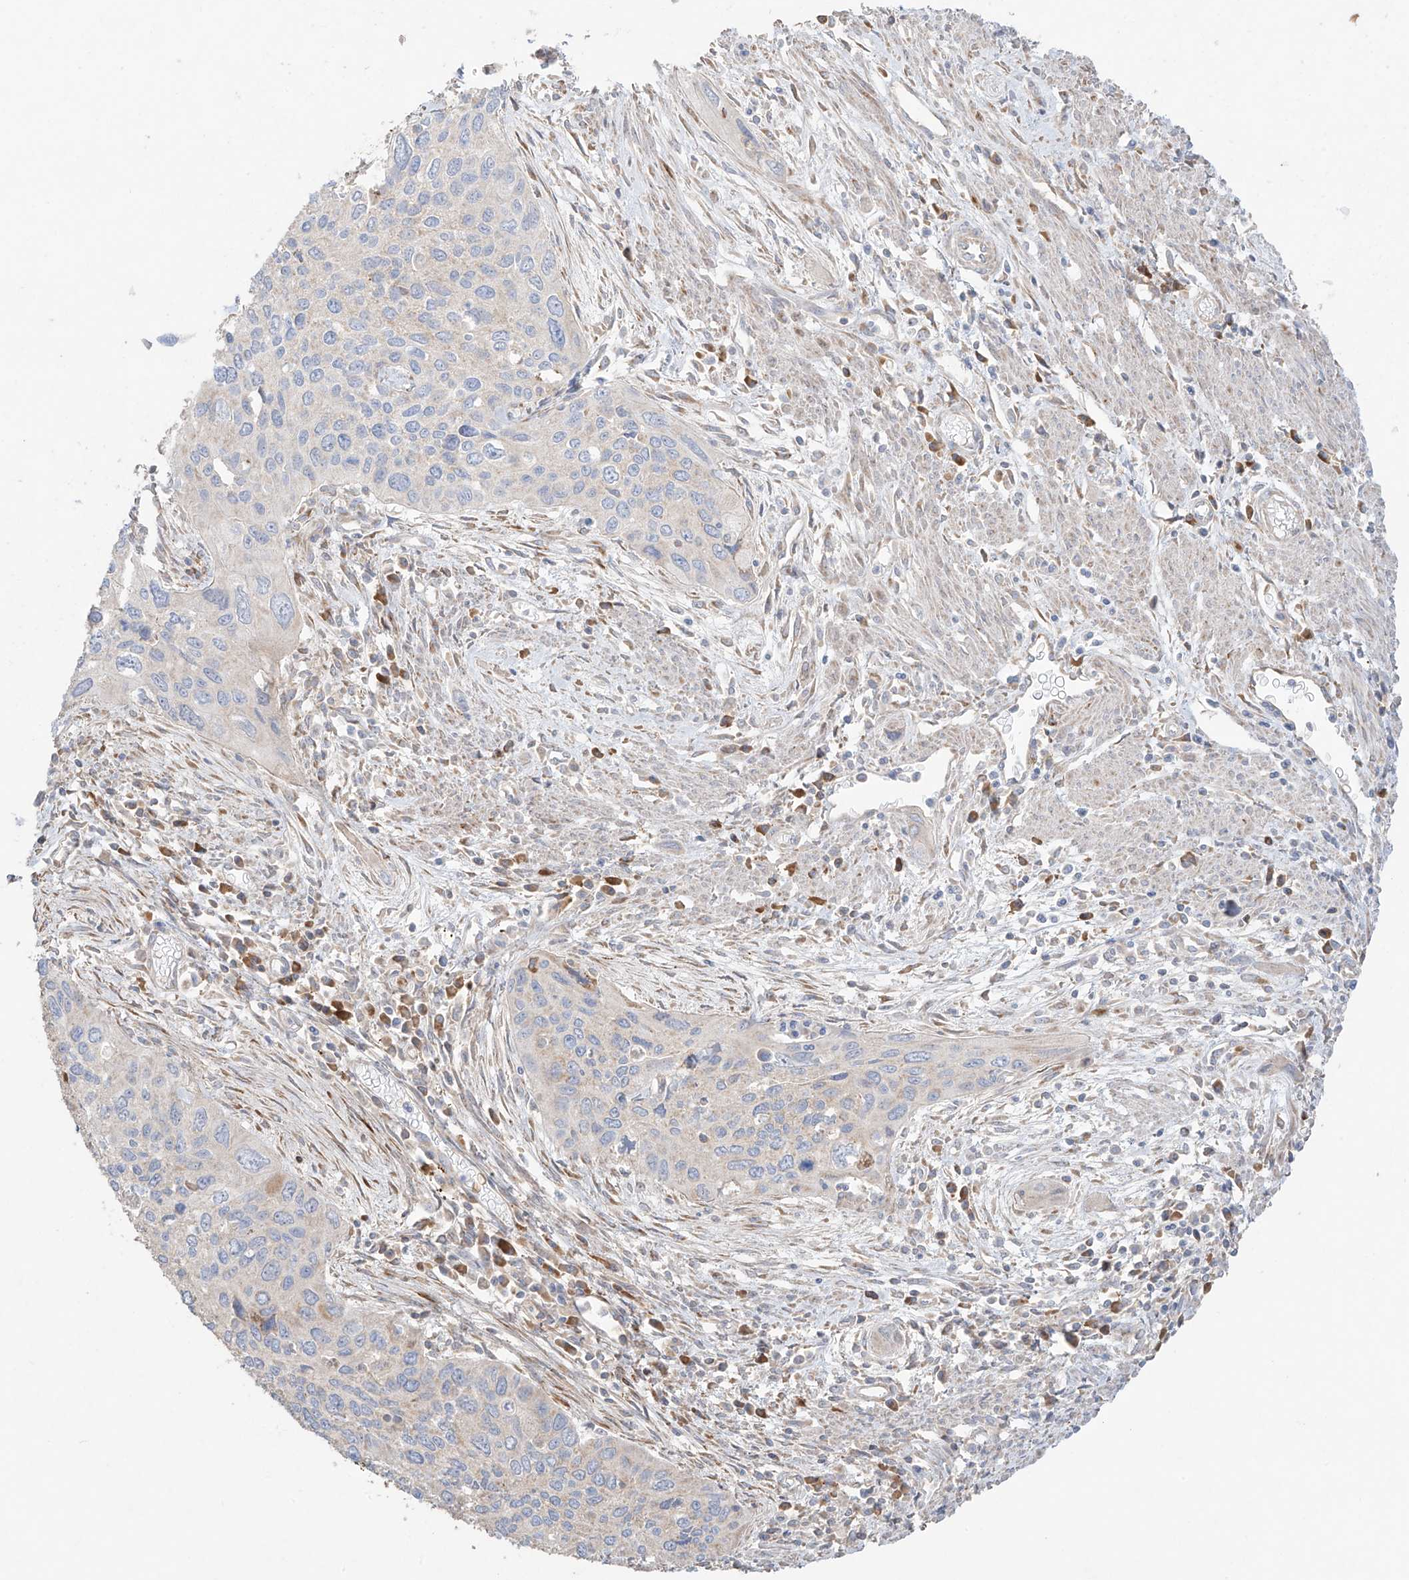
{"staining": {"intensity": "moderate", "quantity": "<25%", "location": "cytoplasmic/membranous"}, "tissue": "cervical cancer", "cell_type": "Tumor cells", "image_type": "cancer", "snomed": [{"axis": "morphology", "description": "Squamous cell carcinoma, NOS"}, {"axis": "topography", "description": "Cervix"}], "caption": "An IHC image of tumor tissue is shown. Protein staining in brown highlights moderate cytoplasmic/membranous positivity in cervical cancer (squamous cell carcinoma) within tumor cells.", "gene": "COLGALT2", "patient": {"sex": "female", "age": 55}}